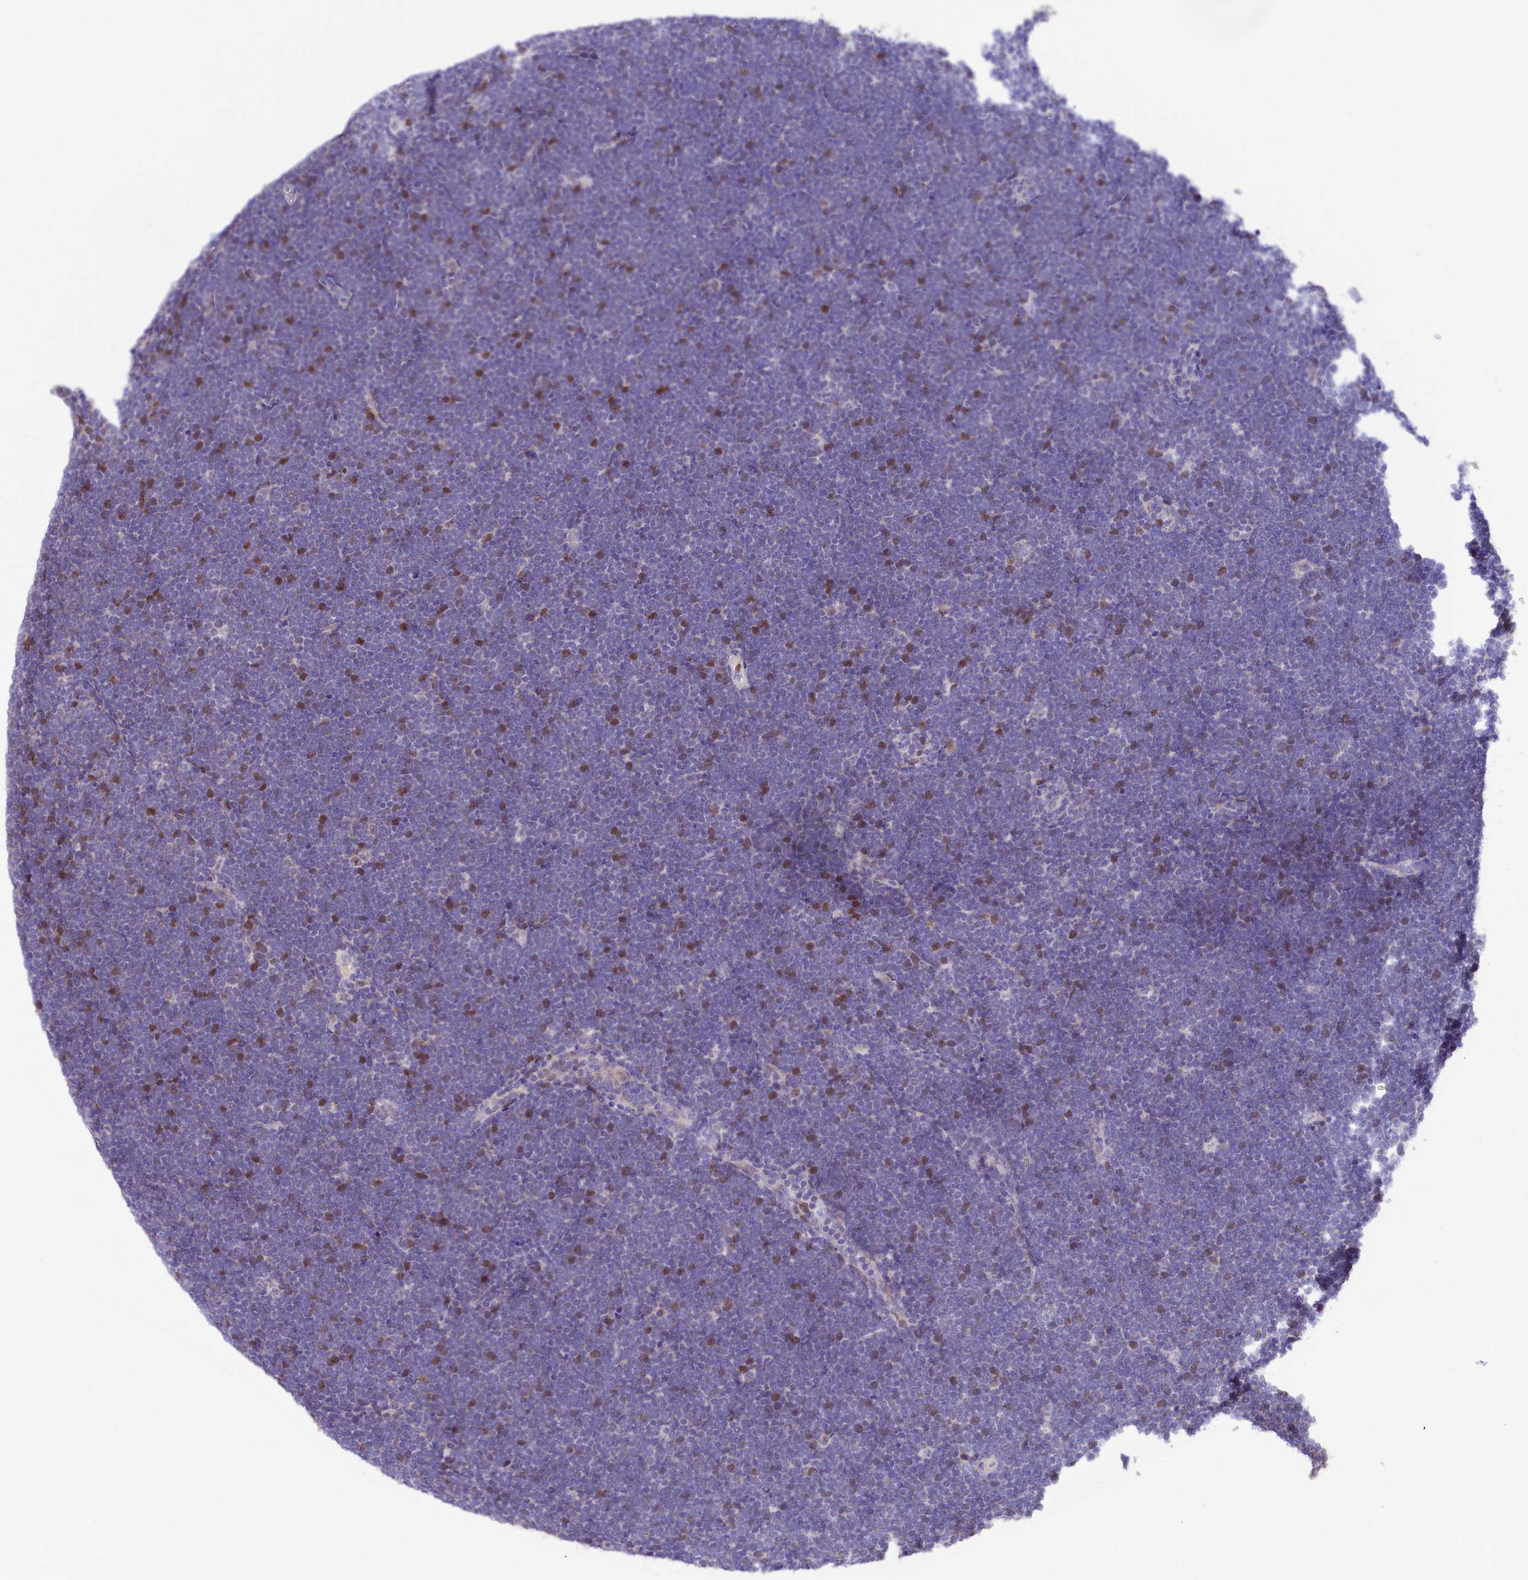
{"staining": {"intensity": "negative", "quantity": "none", "location": "none"}, "tissue": "lymphoma", "cell_type": "Tumor cells", "image_type": "cancer", "snomed": [{"axis": "morphology", "description": "Malignant lymphoma, non-Hodgkin's type, High grade"}, {"axis": "topography", "description": "Lymph node"}], "caption": "Histopathology image shows no protein staining in tumor cells of malignant lymphoma, non-Hodgkin's type (high-grade) tissue.", "gene": "PKIA", "patient": {"sex": "male", "age": 13}}